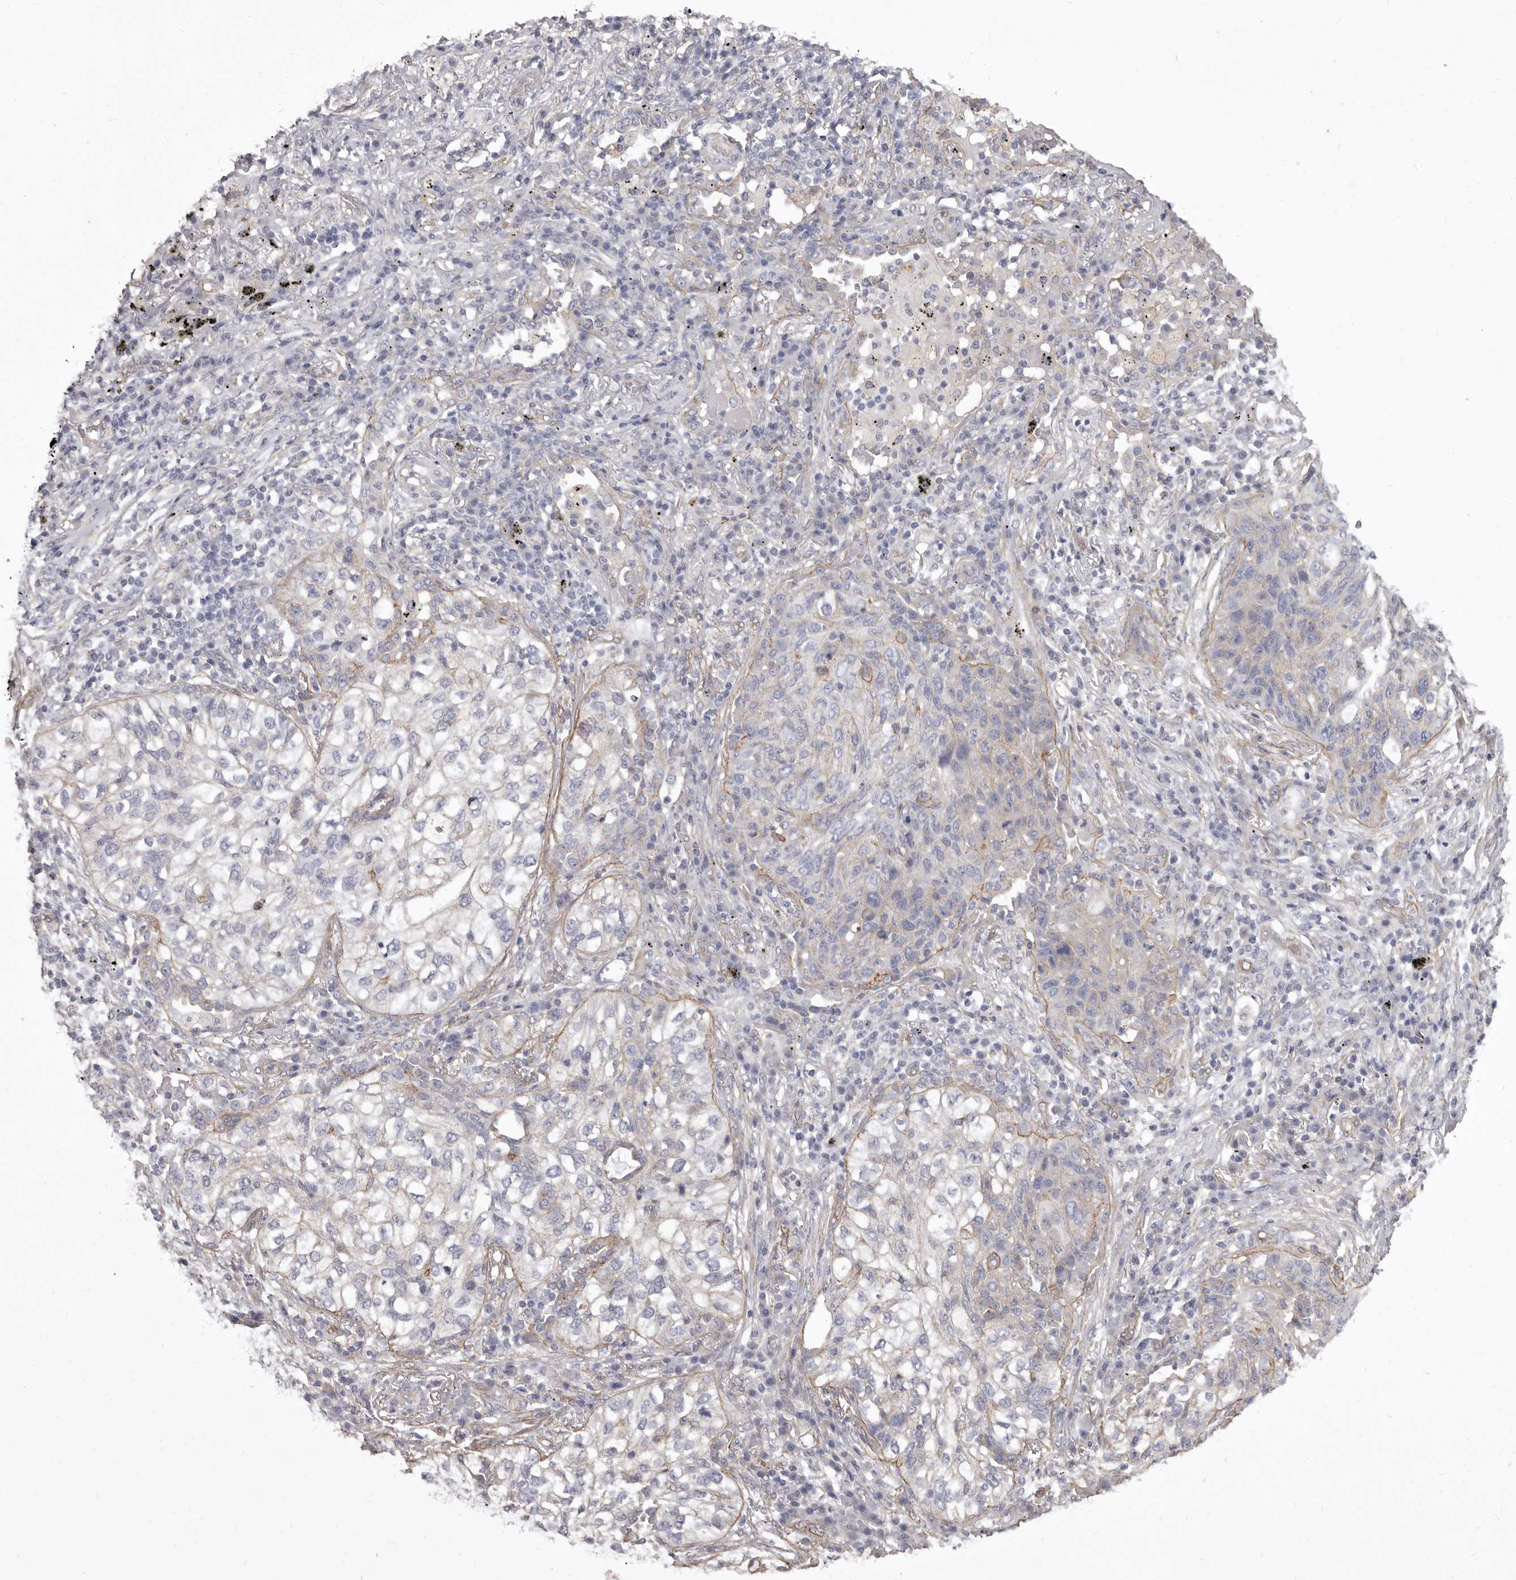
{"staining": {"intensity": "negative", "quantity": "none", "location": "none"}, "tissue": "lung cancer", "cell_type": "Tumor cells", "image_type": "cancer", "snomed": [{"axis": "morphology", "description": "Squamous cell carcinoma, NOS"}, {"axis": "topography", "description": "Lung"}], "caption": "This is a micrograph of IHC staining of lung squamous cell carcinoma, which shows no staining in tumor cells. The staining was performed using DAB to visualize the protein expression in brown, while the nuclei were stained in blue with hematoxylin (Magnification: 20x).", "gene": "P2RX6", "patient": {"sex": "female", "age": 63}}